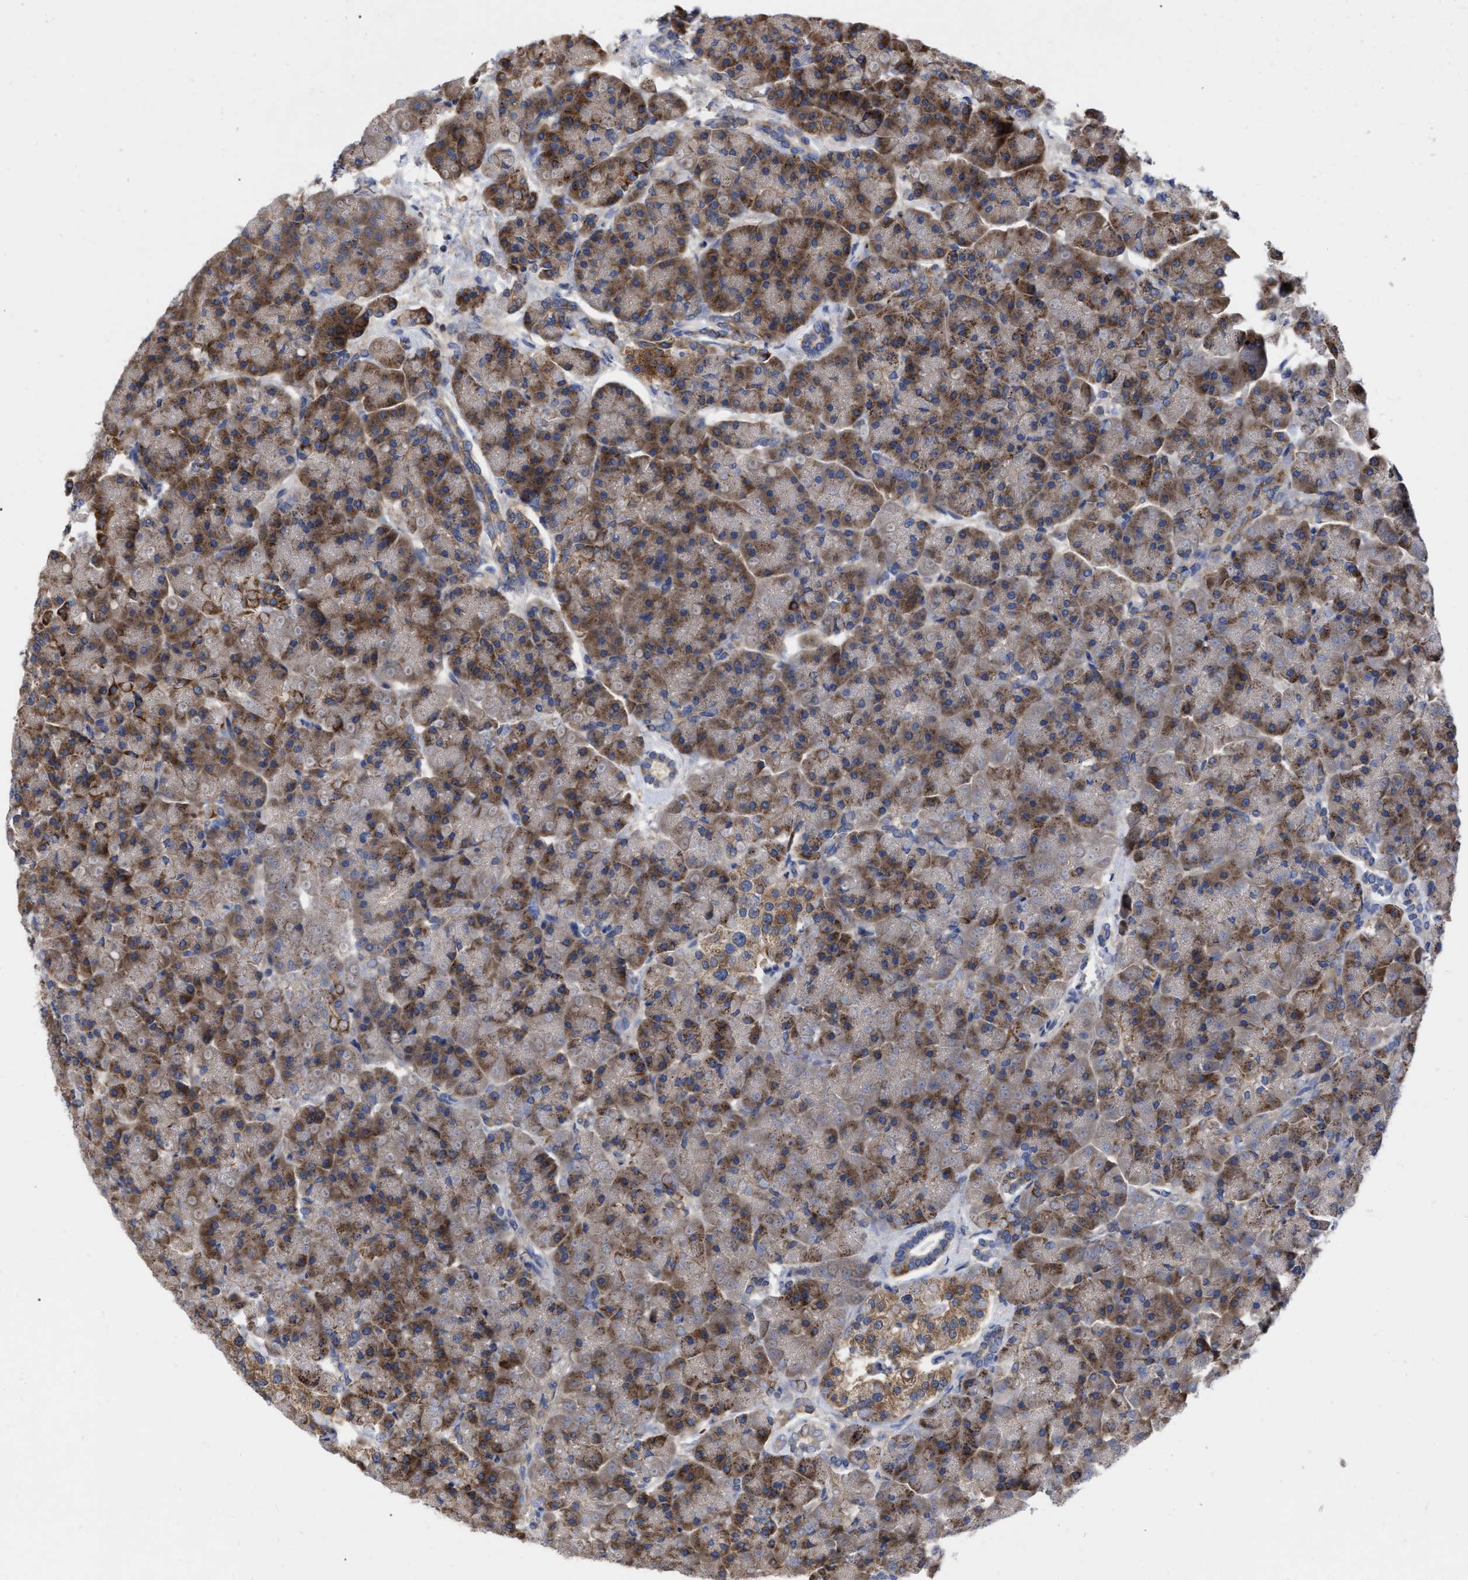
{"staining": {"intensity": "moderate", "quantity": ">75%", "location": "cytoplasmic/membranous"}, "tissue": "pancreas", "cell_type": "Exocrine glandular cells", "image_type": "normal", "snomed": [{"axis": "morphology", "description": "Normal tissue, NOS"}, {"axis": "topography", "description": "Pancreas"}], "caption": "Normal pancreas exhibits moderate cytoplasmic/membranous staining in about >75% of exocrine glandular cells.", "gene": "CDKN2C", "patient": {"sex": "female", "age": 70}}